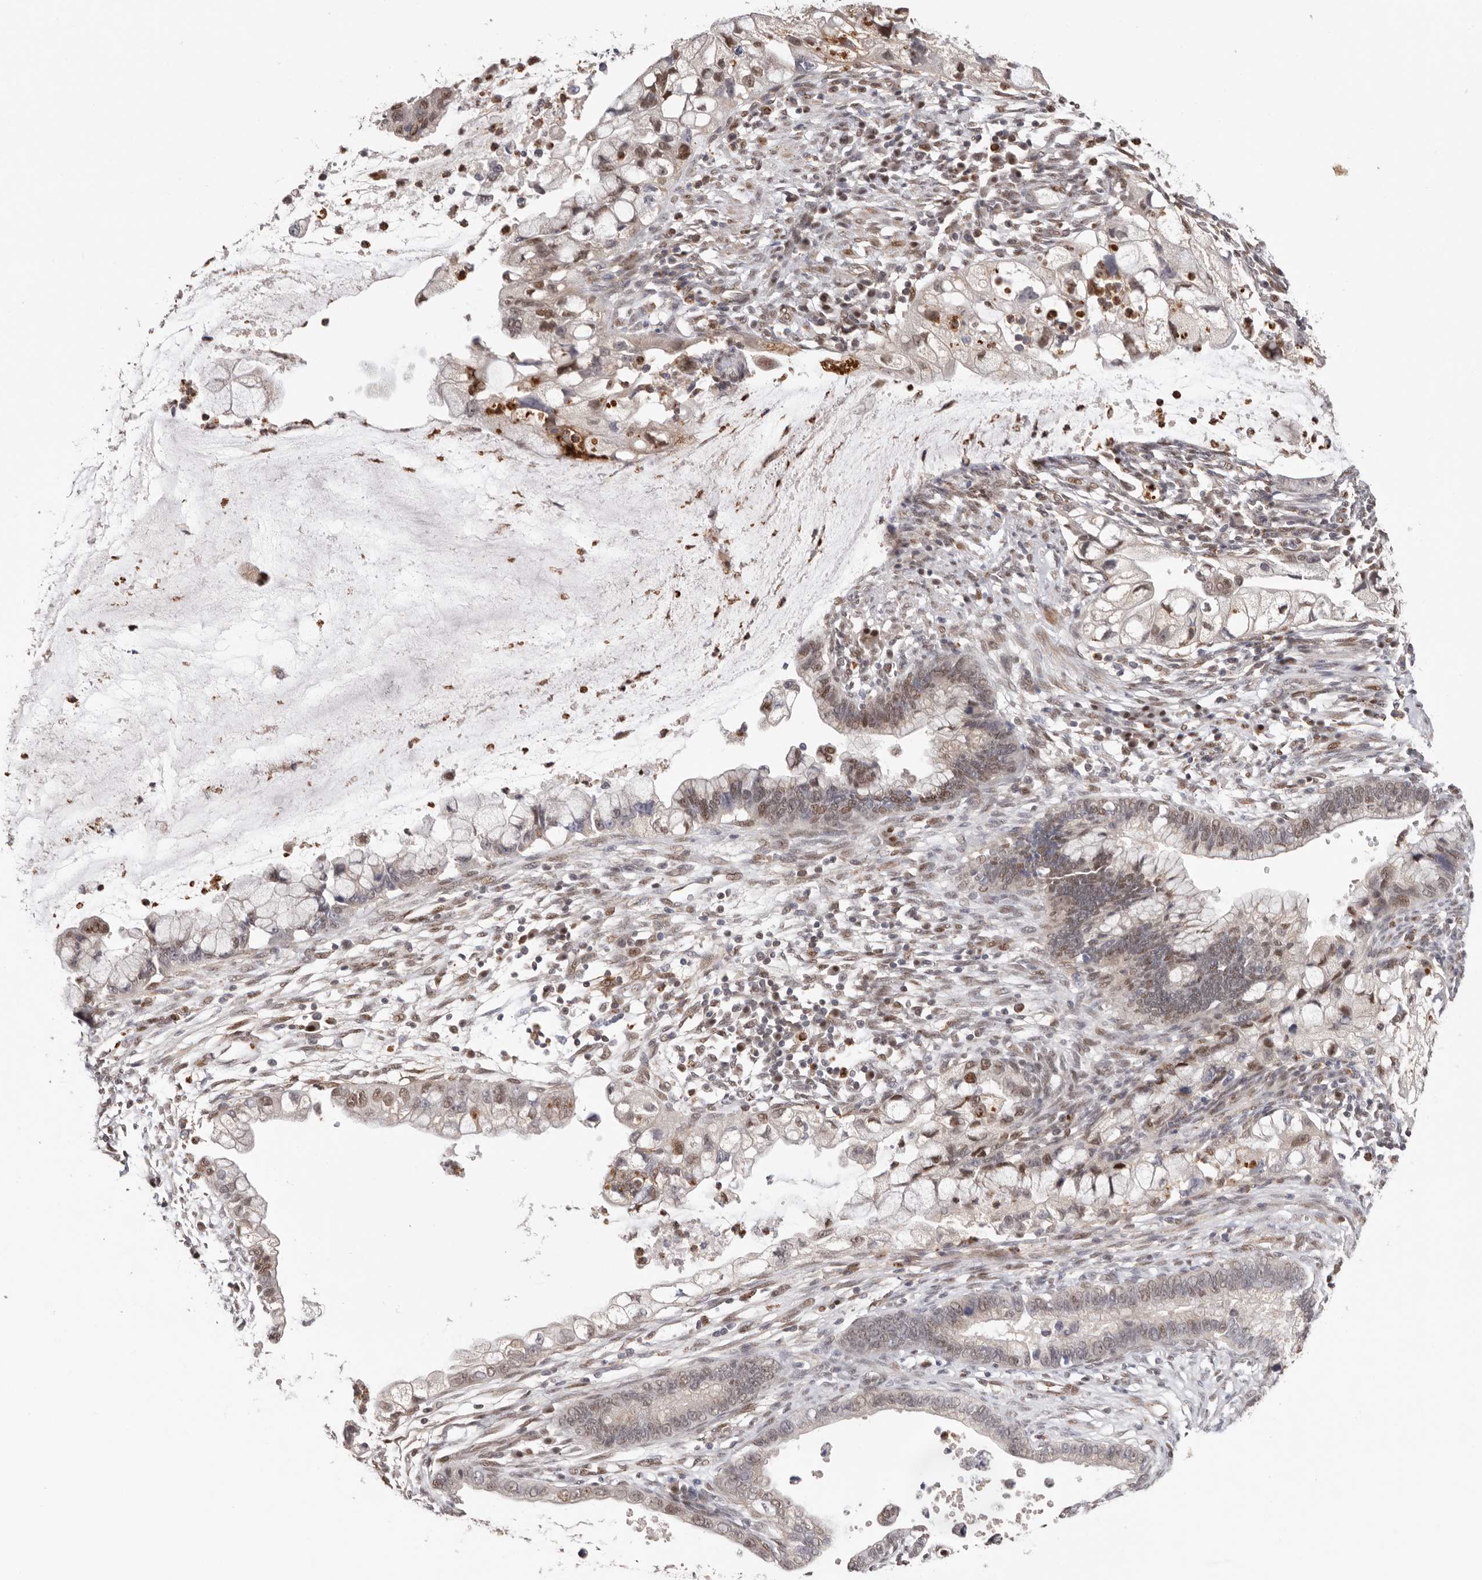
{"staining": {"intensity": "moderate", "quantity": "<25%", "location": "nuclear"}, "tissue": "cervical cancer", "cell_type": "Tumor cells", "image_type": "cancer", "snomed": [{"axis": "morphology", "description": "Adenocarcinoma, NOS"}, {"axis": "topography", "description": "Cervix"}], "caption": "Immunohistochemistry (IHC) (DAB (3,3'-diaminobenzidine)) staining of human cervical cancer exhibits moderate nuclear protein positivity in about <25% of tumor cells.", "gene": "SMAD7", "patient": {"sex": "female", "age": 44}}